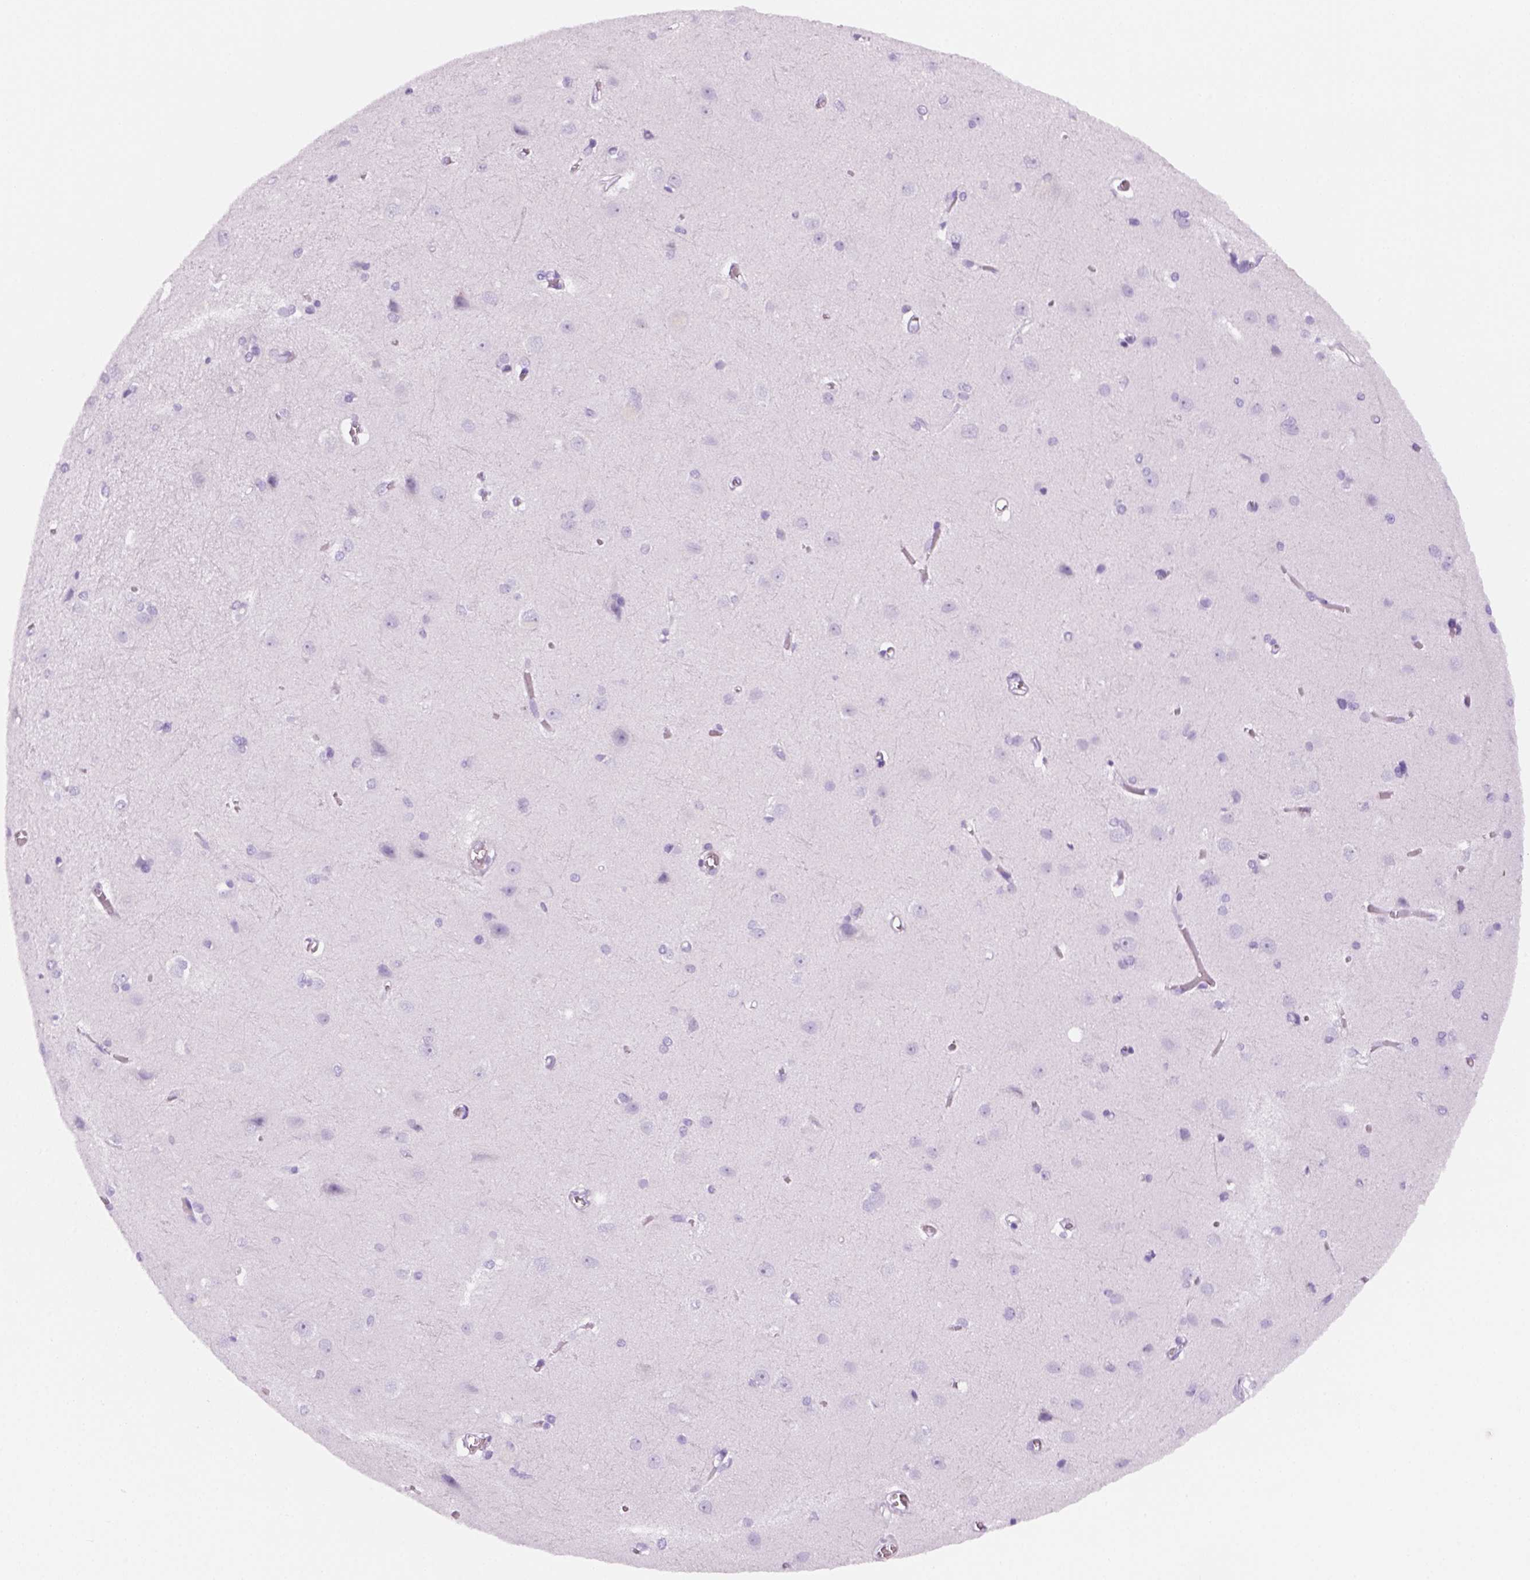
{"staining": {"intensity": "negative", "quantity": "none", "location": "none"}, "tissue": "cerebral cortex", "cell_type": "Endothelial cells", "image_type": "normal", "snomed": [{"axis": "morphology", "description": "Normal tissue, NOS"}, {"axis": "topography", "description": "Cerebral cortex"}], "caption": "Endothelial cells are negative for protein expression in benign human cerebral cortex. (DAB immunohistochemistry visualized using brightfield microscopy, high magnification).", "gene": "AQP3", "patient": {"sex": "male", "age": 37}}